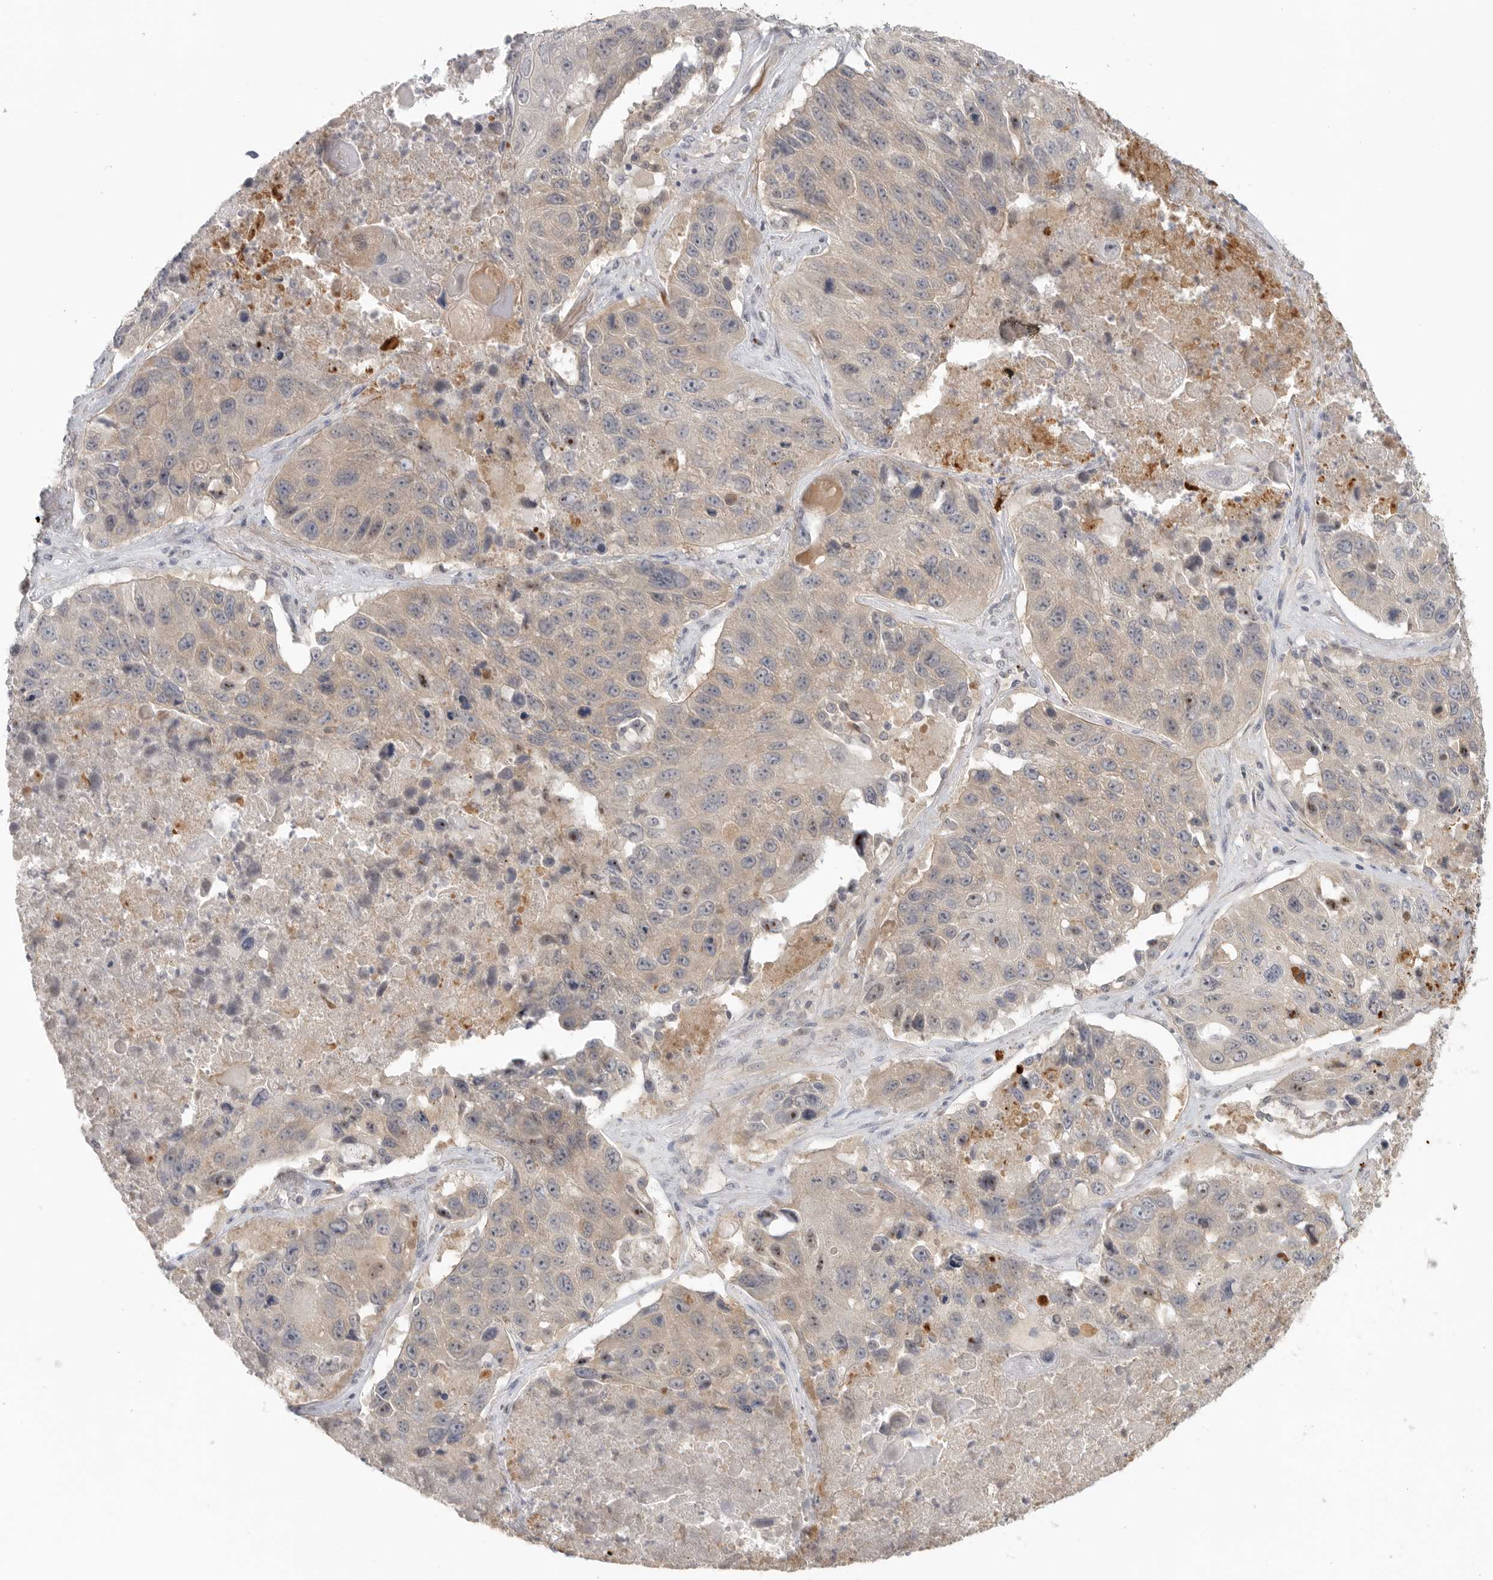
{"staining": {"intensity": "weak", "quantity": "25%-75%", "location": "cytoplasmic/membranous"}, "tissue": "lung cancer", "cell_type": "Tumor cells", "image_type": "cancer", "snomed": [{"axis": "morphology", "description": "Squamous cell carcinoma, NOS"}, {"axis": "topography", "description": "Lung"}], "caption": "Lung cancer (squamous cell carcinoma) stained for a protein (brown) reveals weak cytoplasmic/membranous positive positivity in approximately 25%-75% of tumor cells.", "gene": "HDAC6", "patient": {"sex": "male", "age": 61}}